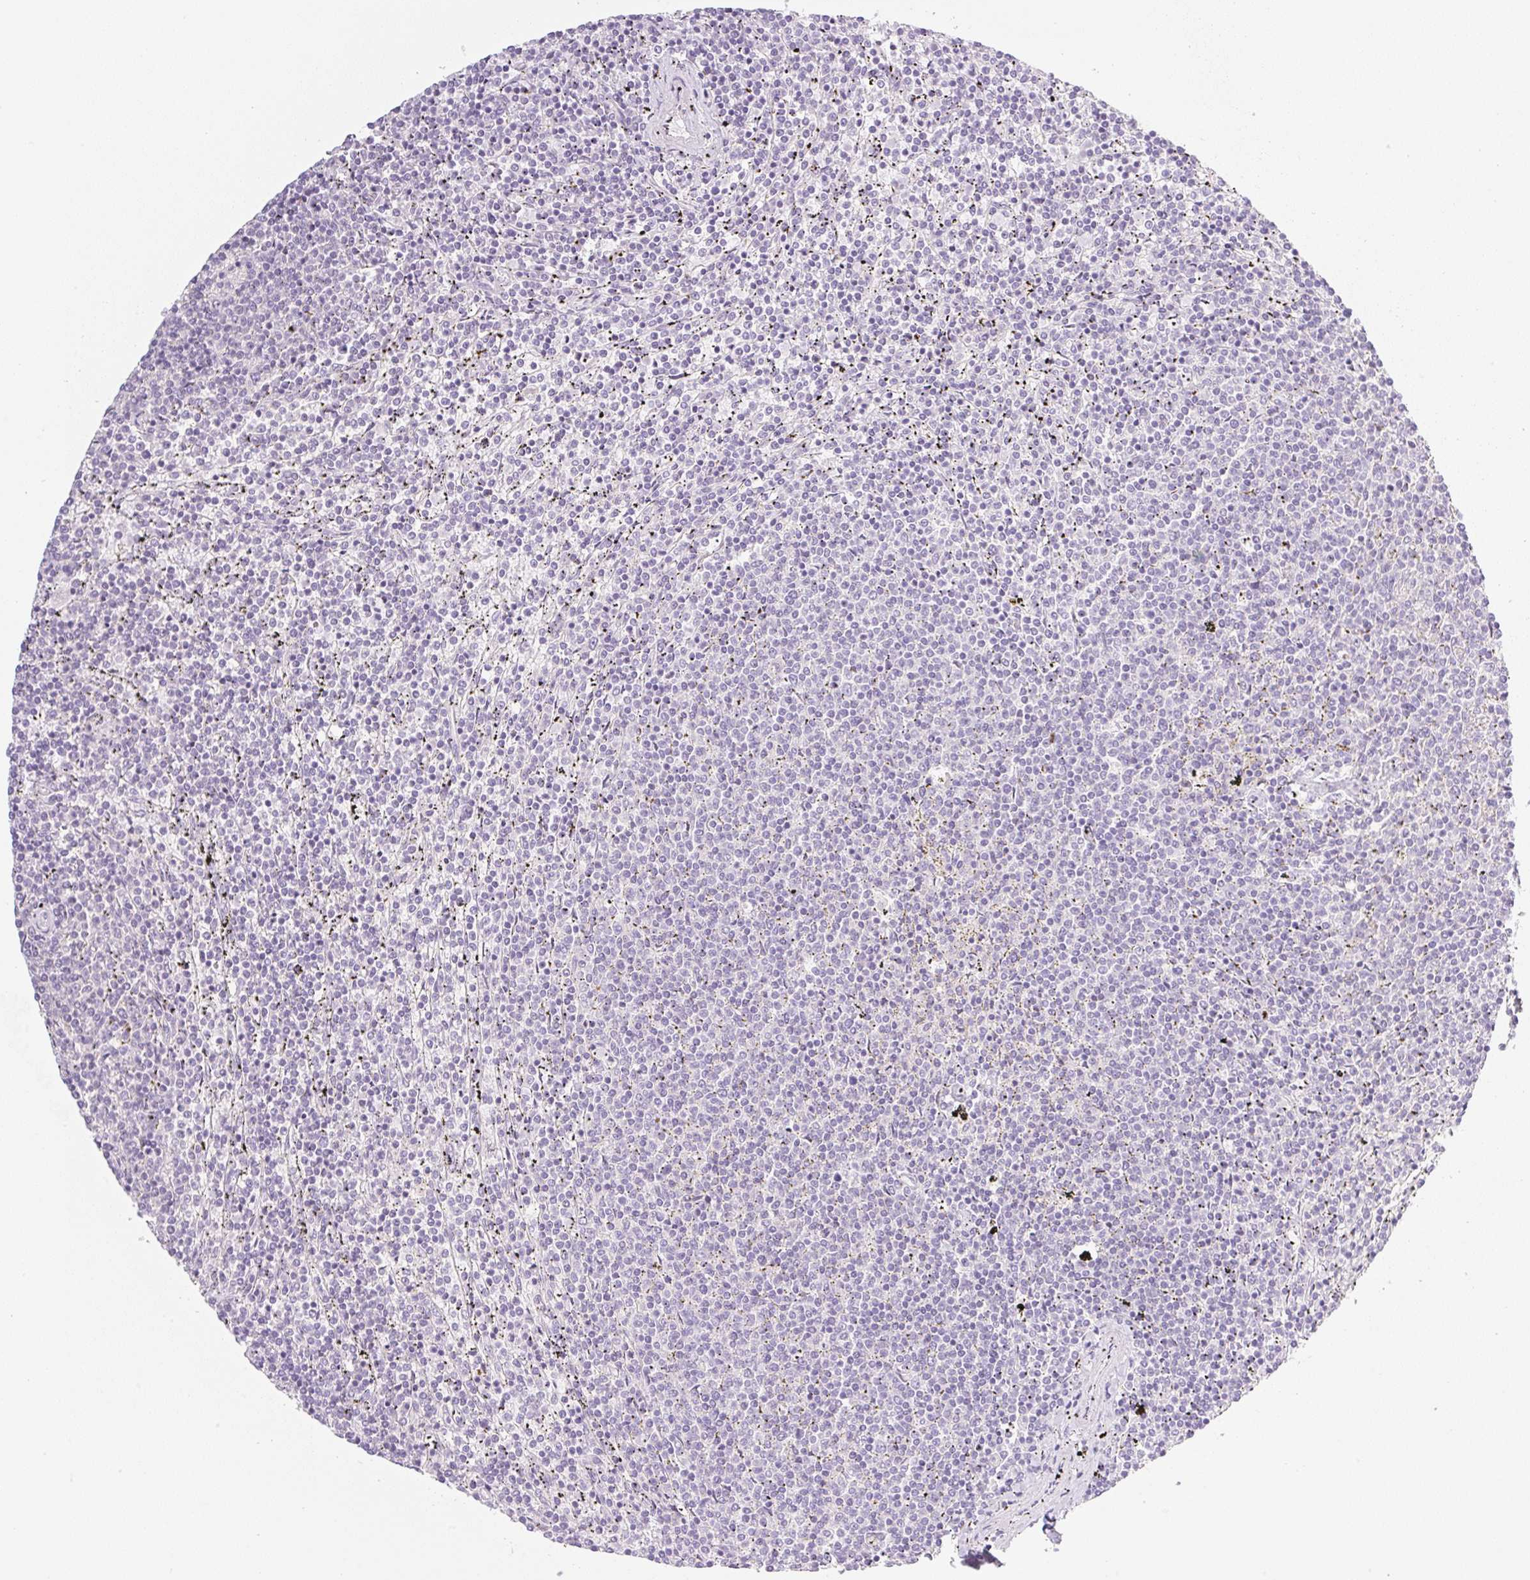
{"staining": {"intensity": "negative", "quantity": "none", "location": "none"}, "tissue": "lymphoma", "cell_type": "Tumor cells", "image_type": "cancer", "snomed": [{"axis": "morphology", "description": "Malignant lymphoma, non-Hodgkin's type, Low grade"}, {"axis": "topography", "description": "Spleen"}], "caption": "There is no significant expression in tumor cells of lymphoma.", "gene": "MIA2", "patient": {"sex": "female", "age": 50}}